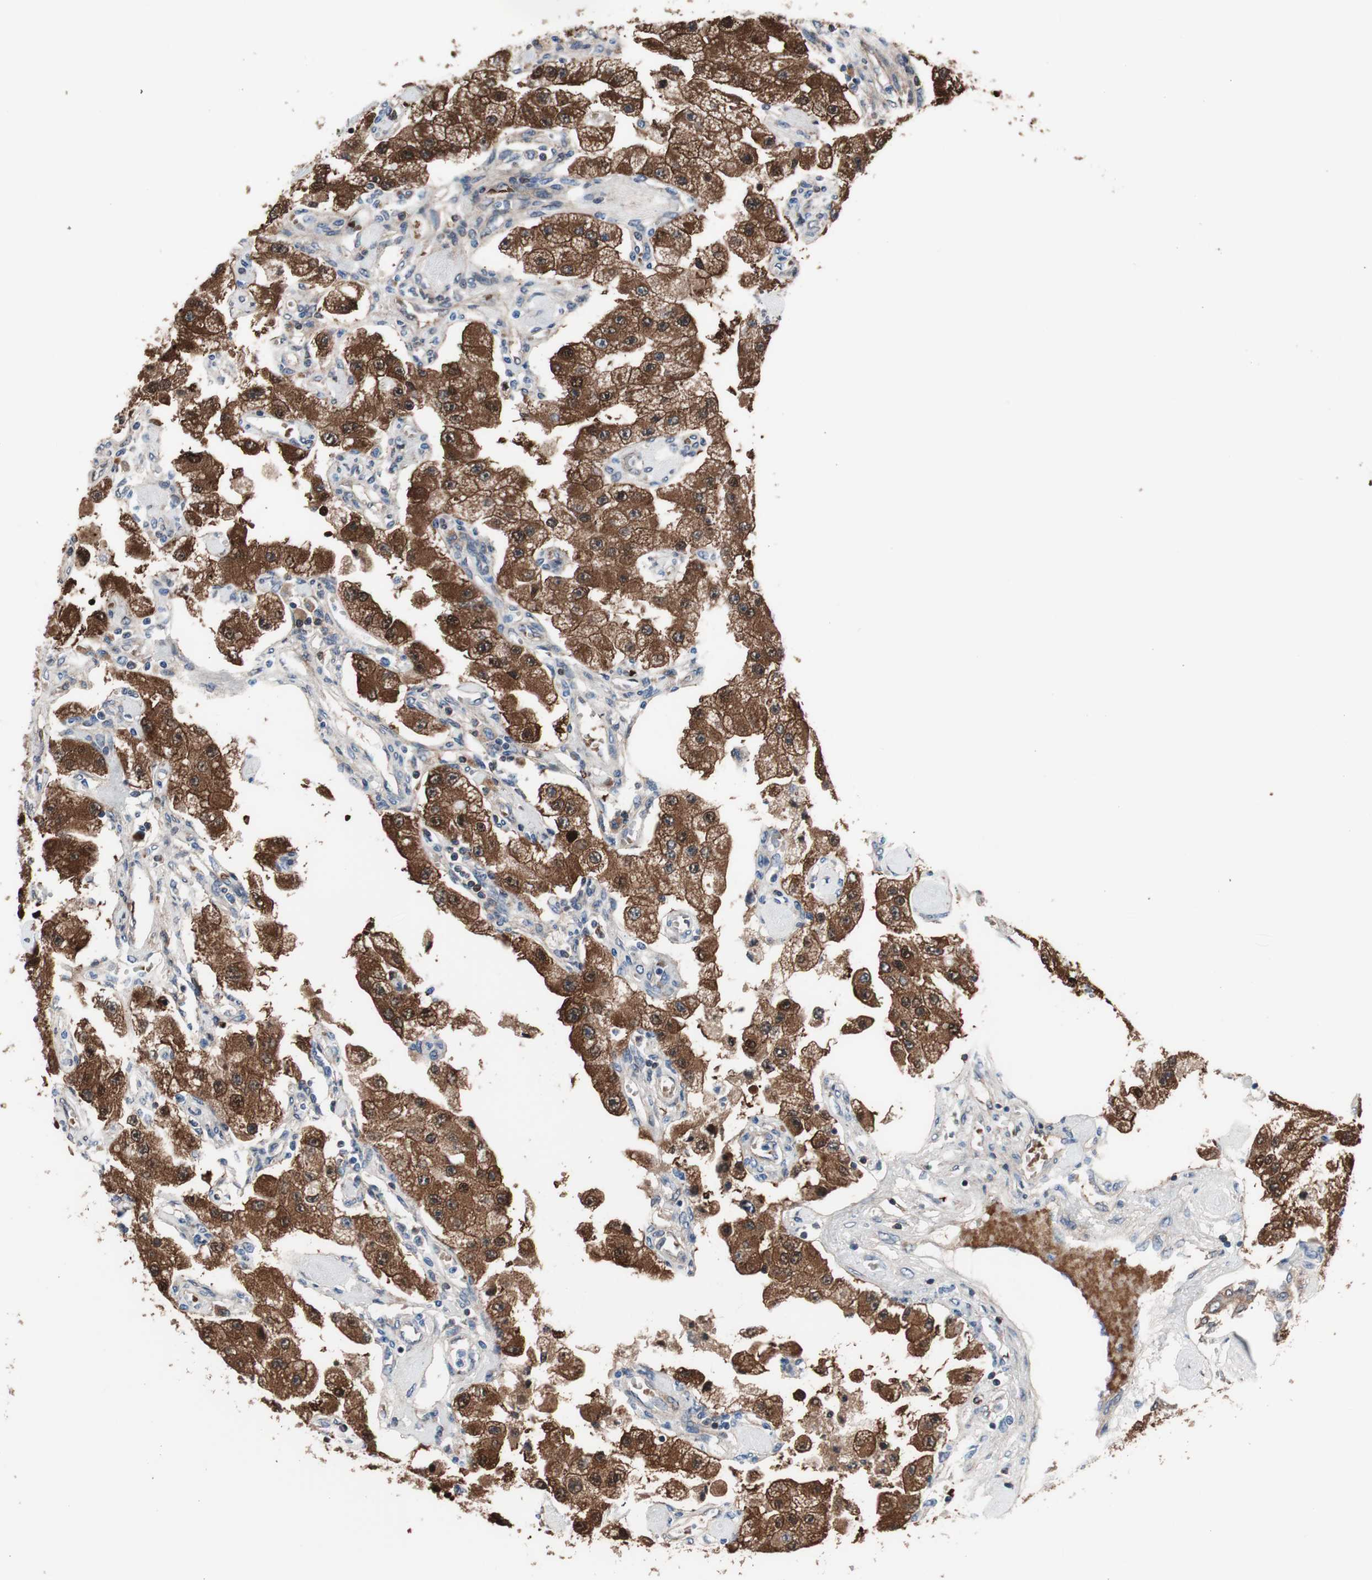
{"staining": {"intensity": "strong", "quantity": ">75%", "location": "cytoplasmic/membranous"}, "tissue": "carcinoid", "cell_type": "Tumor cells", "image_type": "cancer", "snomed": [{"axis": "morphology", "description": "Carcinoid, malignant, NOS"}, {"axis": "topography", "description": "Pancreas"}], "caption": "Protein expression analysis of human carcinoid (malignant) reveals strong cytoplasmic/membranous staining in about >75% of tumor cells.", "gene": "PRDX2", "patient": {"sex": "male", "age": 41}}